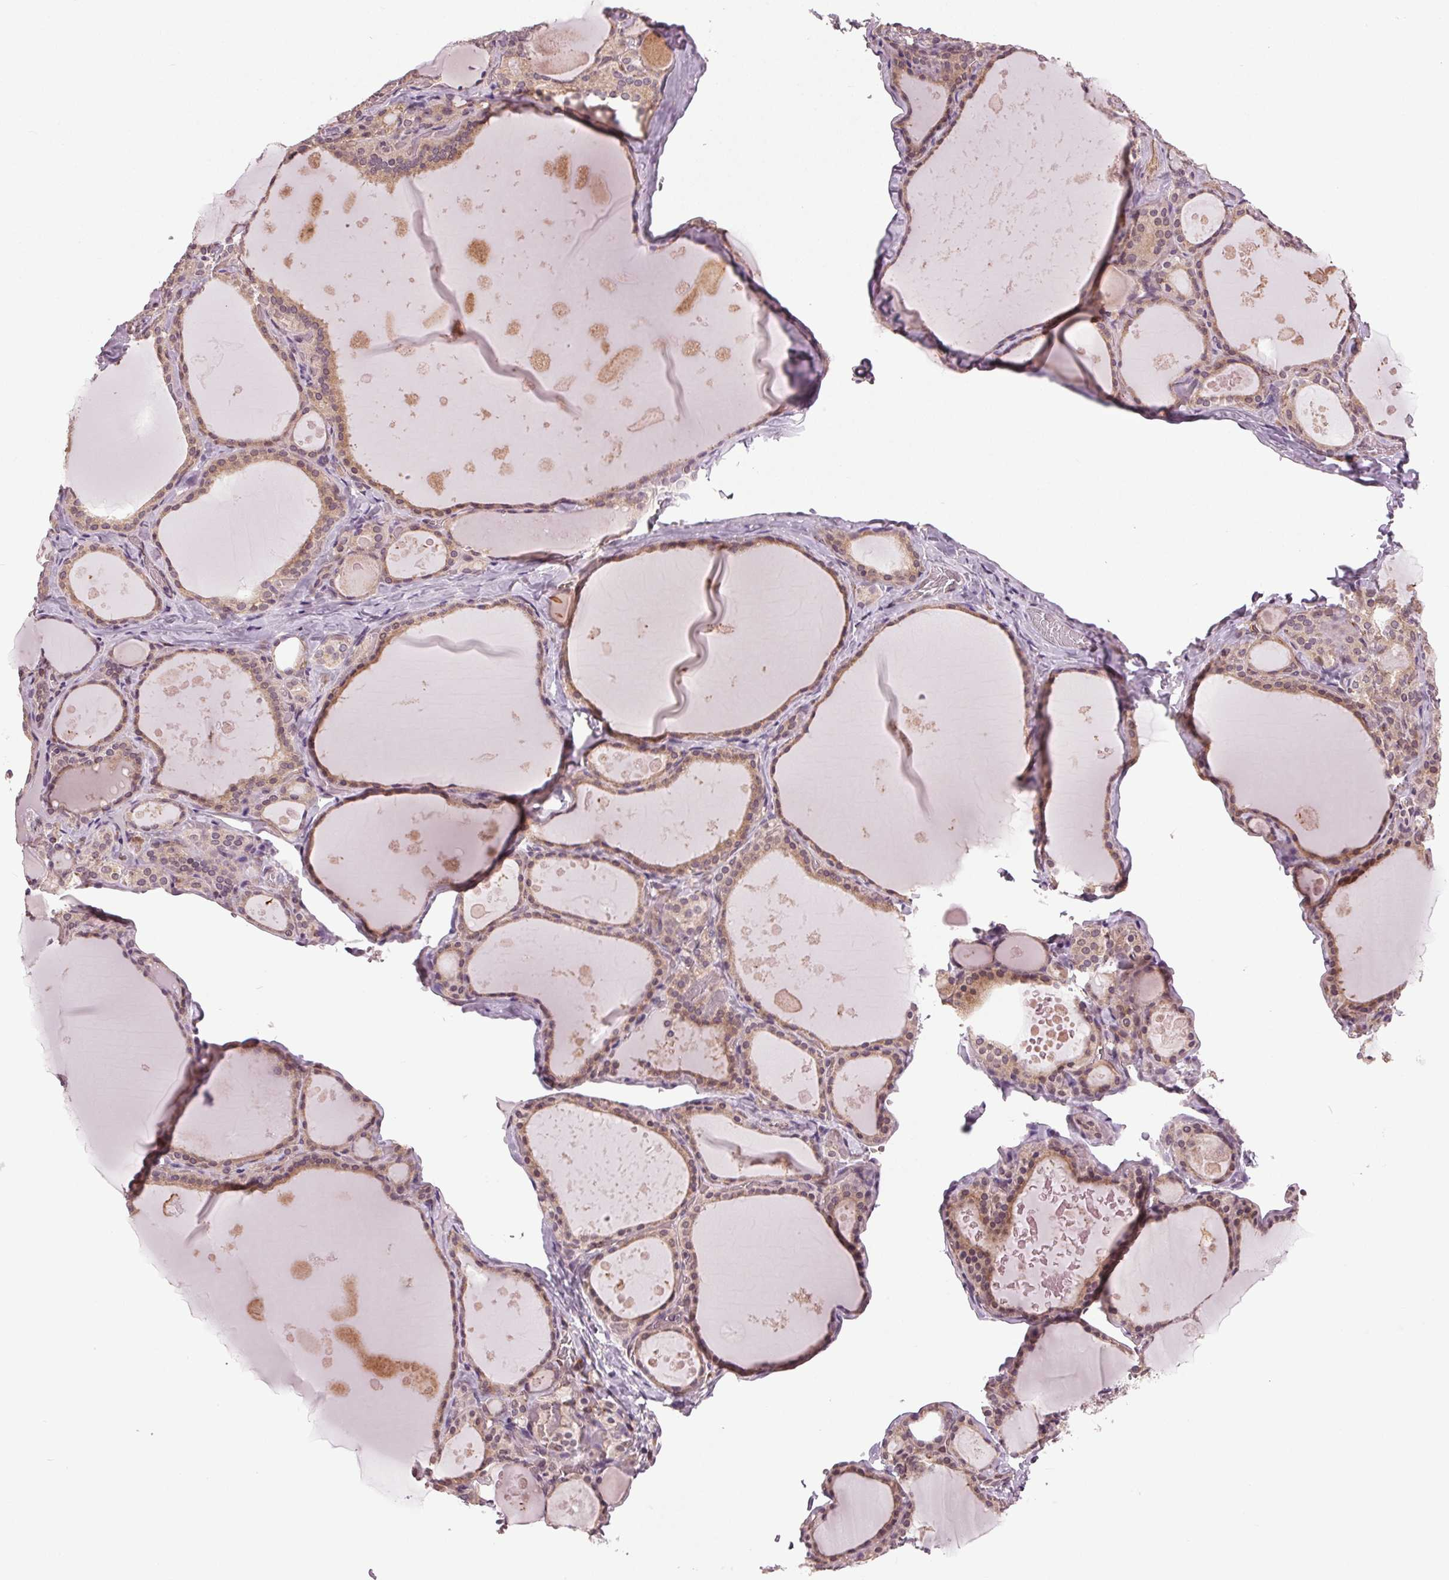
{"staining": {"intensity": "weak", "quantity": ">75%", "location": "cytoplasmic/membranous"}, "tissue": "thyroid gland", "cell_type": "Glandular cells", "image_type": "normal", "snomed": [{"axis": "morphology", "description": "Normal tissue, NOS"}, {"axis": "topography", "description": "Thyroid gland"}], "caption": "Thyroid gland stained for a protein demonstrates weak cytoplasmic/membranous positivity in glandular cells.", "gene": "BSDC1", "patient": {"sex": "male", "age": 56}}